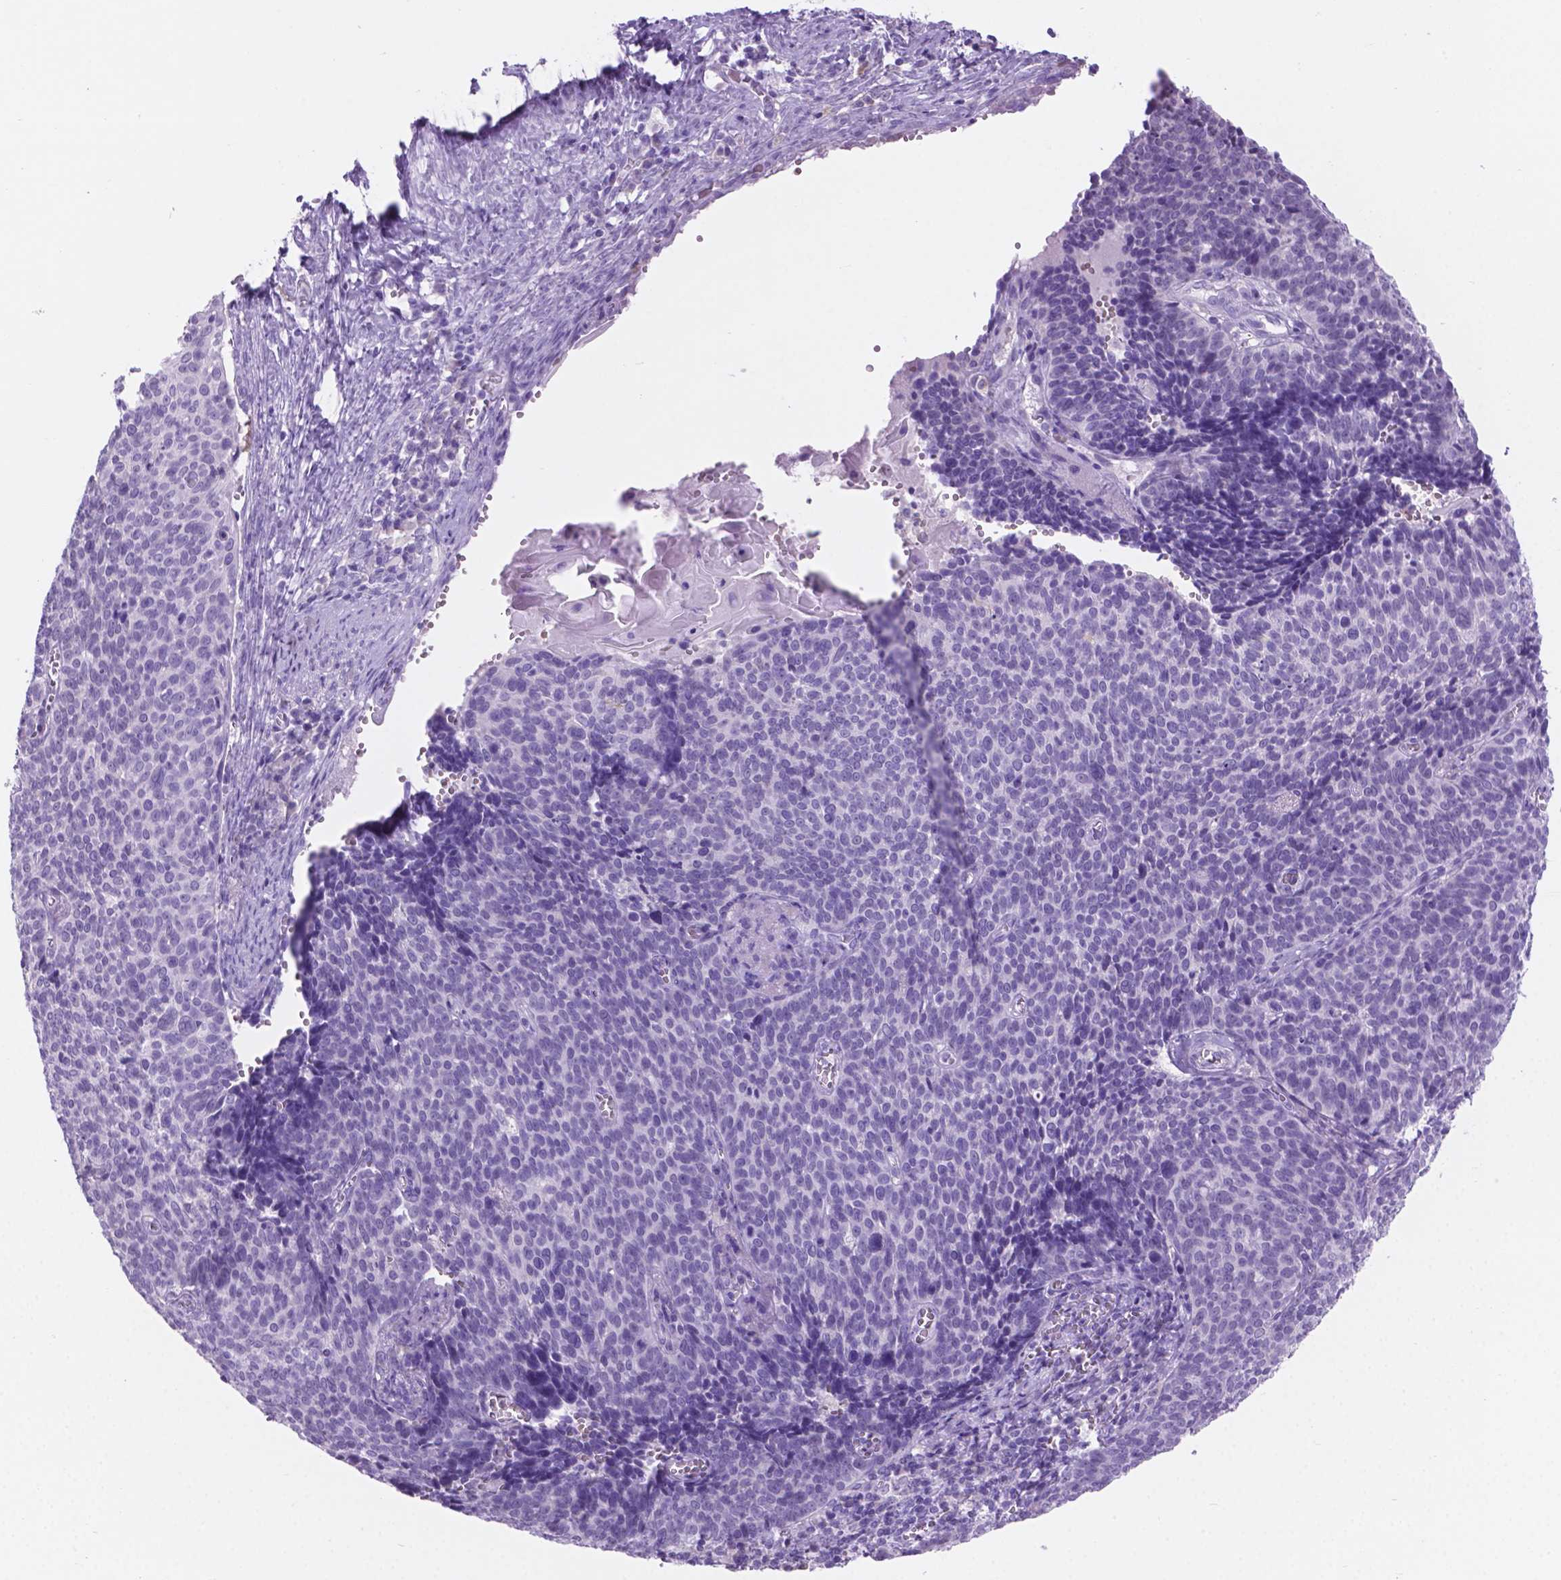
{"staining": {"intensity": "negative", "quantity": "none", "location": "none"}, "tissue": "cervical cancer", "cell_type": "Tumor cells", "image_type": "cancer", "snomed": [{"axis": "morphology", "description": "Normal tissue, NOS"}, {"axis": "morphology", "description": "Squamous cell carcinoma, NOS"}, {"axis": "topography", "description": "Cervix"}], "caption": "The micrograph shows no staining of tumor cells in cervical squamous cell carcinoma.", "gene": "GRIN2B", "patient": {"sex": "female", "age": 39}}